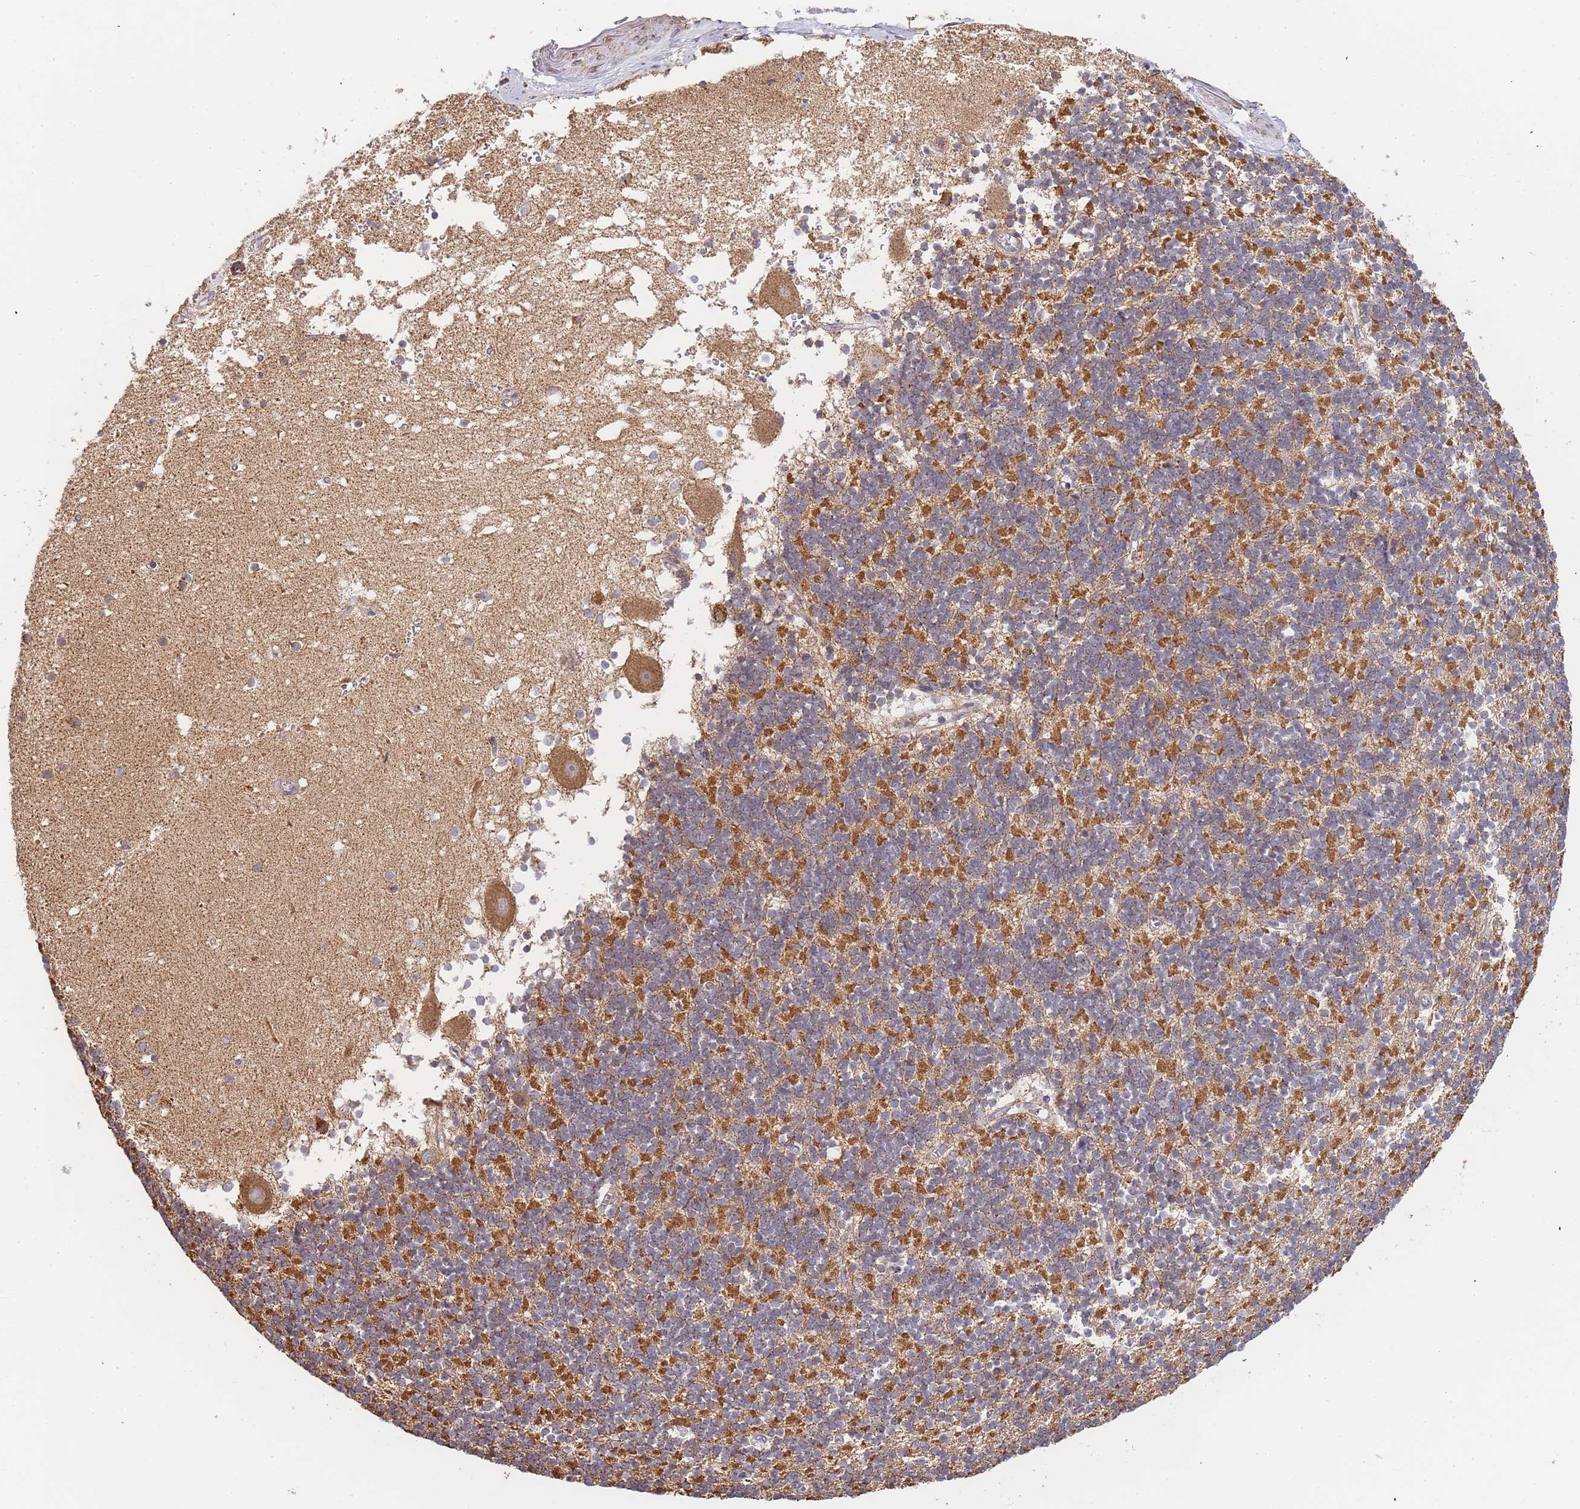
{"staining": {"intensity": "strong", "quantity": "25%-75%", "location": "cytoplasmic/membranous"}, "tissue": "cerebellum", "cell_type": "Cells in granular layer", "image_type": "normal", "snomed": [{"axis": "morphology", "description": "Normal tissue, NOS"}, {"axis": "topography", "description": "Cerebellum"}], "caption": "Protein staining of unremarkable cerebellum displays strong cytoplasmic/membranous positivity in about 25%-75% of cells in granular layer. The staining is performed using DAB (3,3'-diaminobenzidine) brown chromogen to label protein expression. The nuclei are counter-stained blue using hematoxylin.", "gene": "ADCY9", "patient": {"sex": "male", "age": 54}}